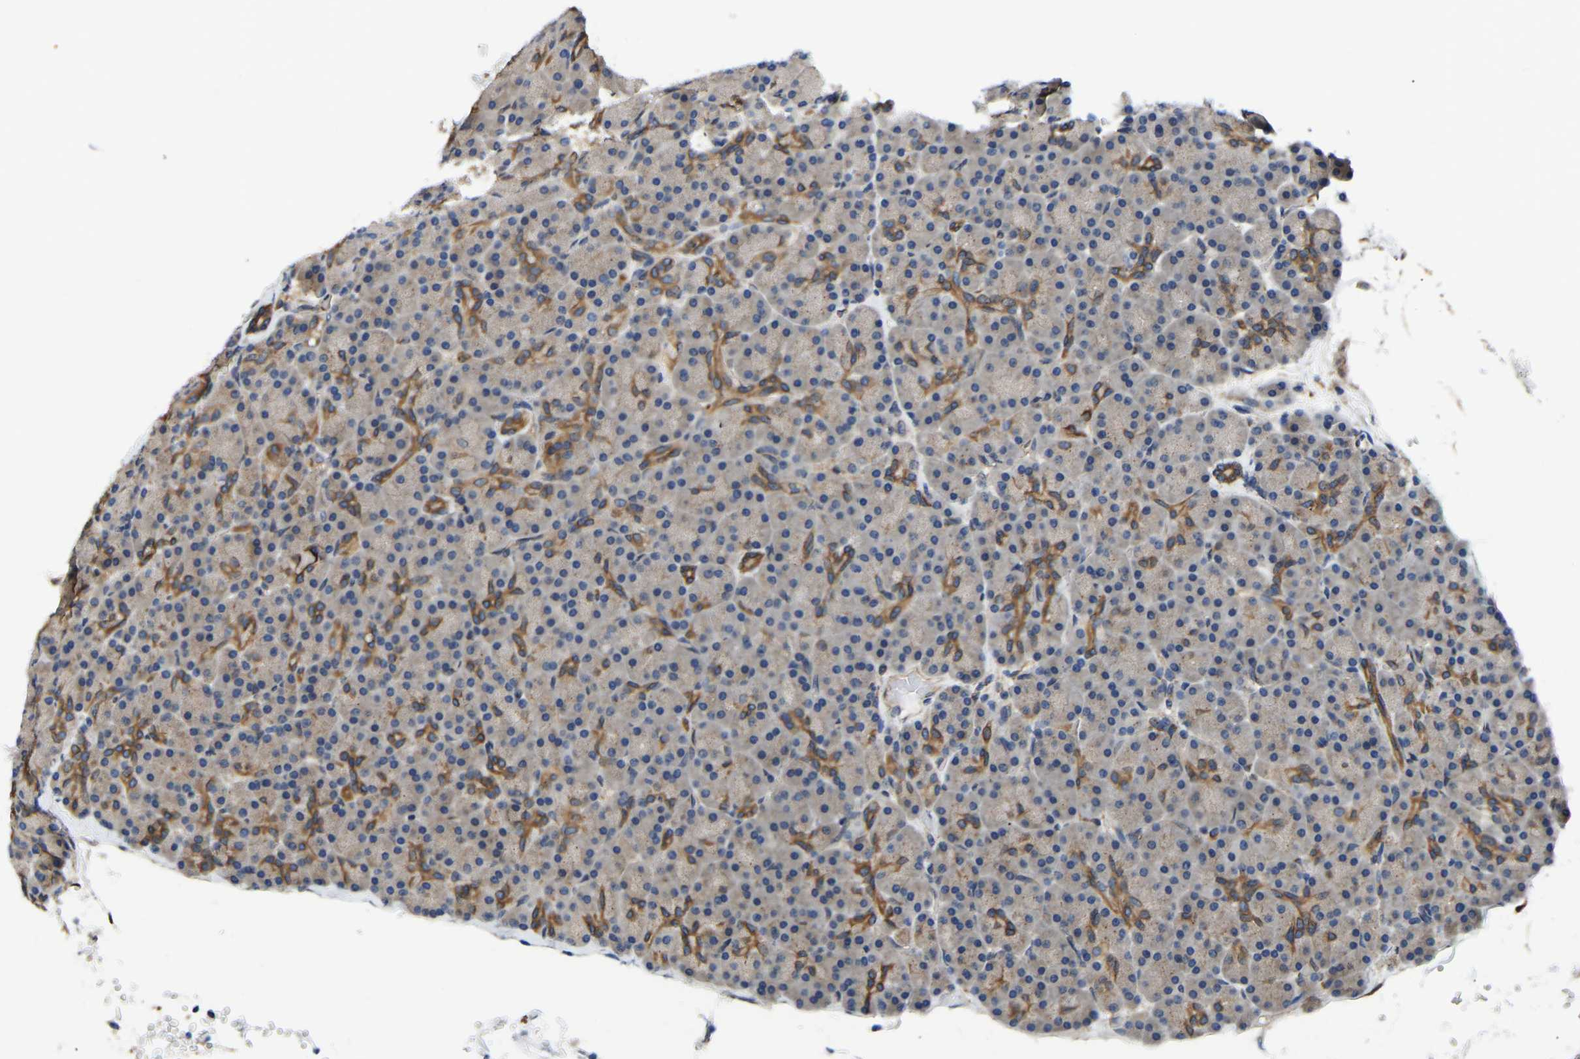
{"staining": {"intensity": "moderate", "quantity": "25%-75%", "location": "cytoplasmic/membranous"}, "tissue": "pancreas", "cell_type": "Exocrine glandular cells", "image_type": "normal", "snomed": [{"axis": "morphology", "description": "Normal tissue, NOS"}, {"axis": "topography", "description": "Pancreas"}], "caption": "DAB (3,3'-diaminobenzidine) immunohistochemical staining of benign human pancreas displays moderate cytoplasmic/membranous protein positivity in about 25%-75% of exocrine glandular cells.", "gene": "ARL6IP5", "patient": {"sex": "female", "age": 43}}